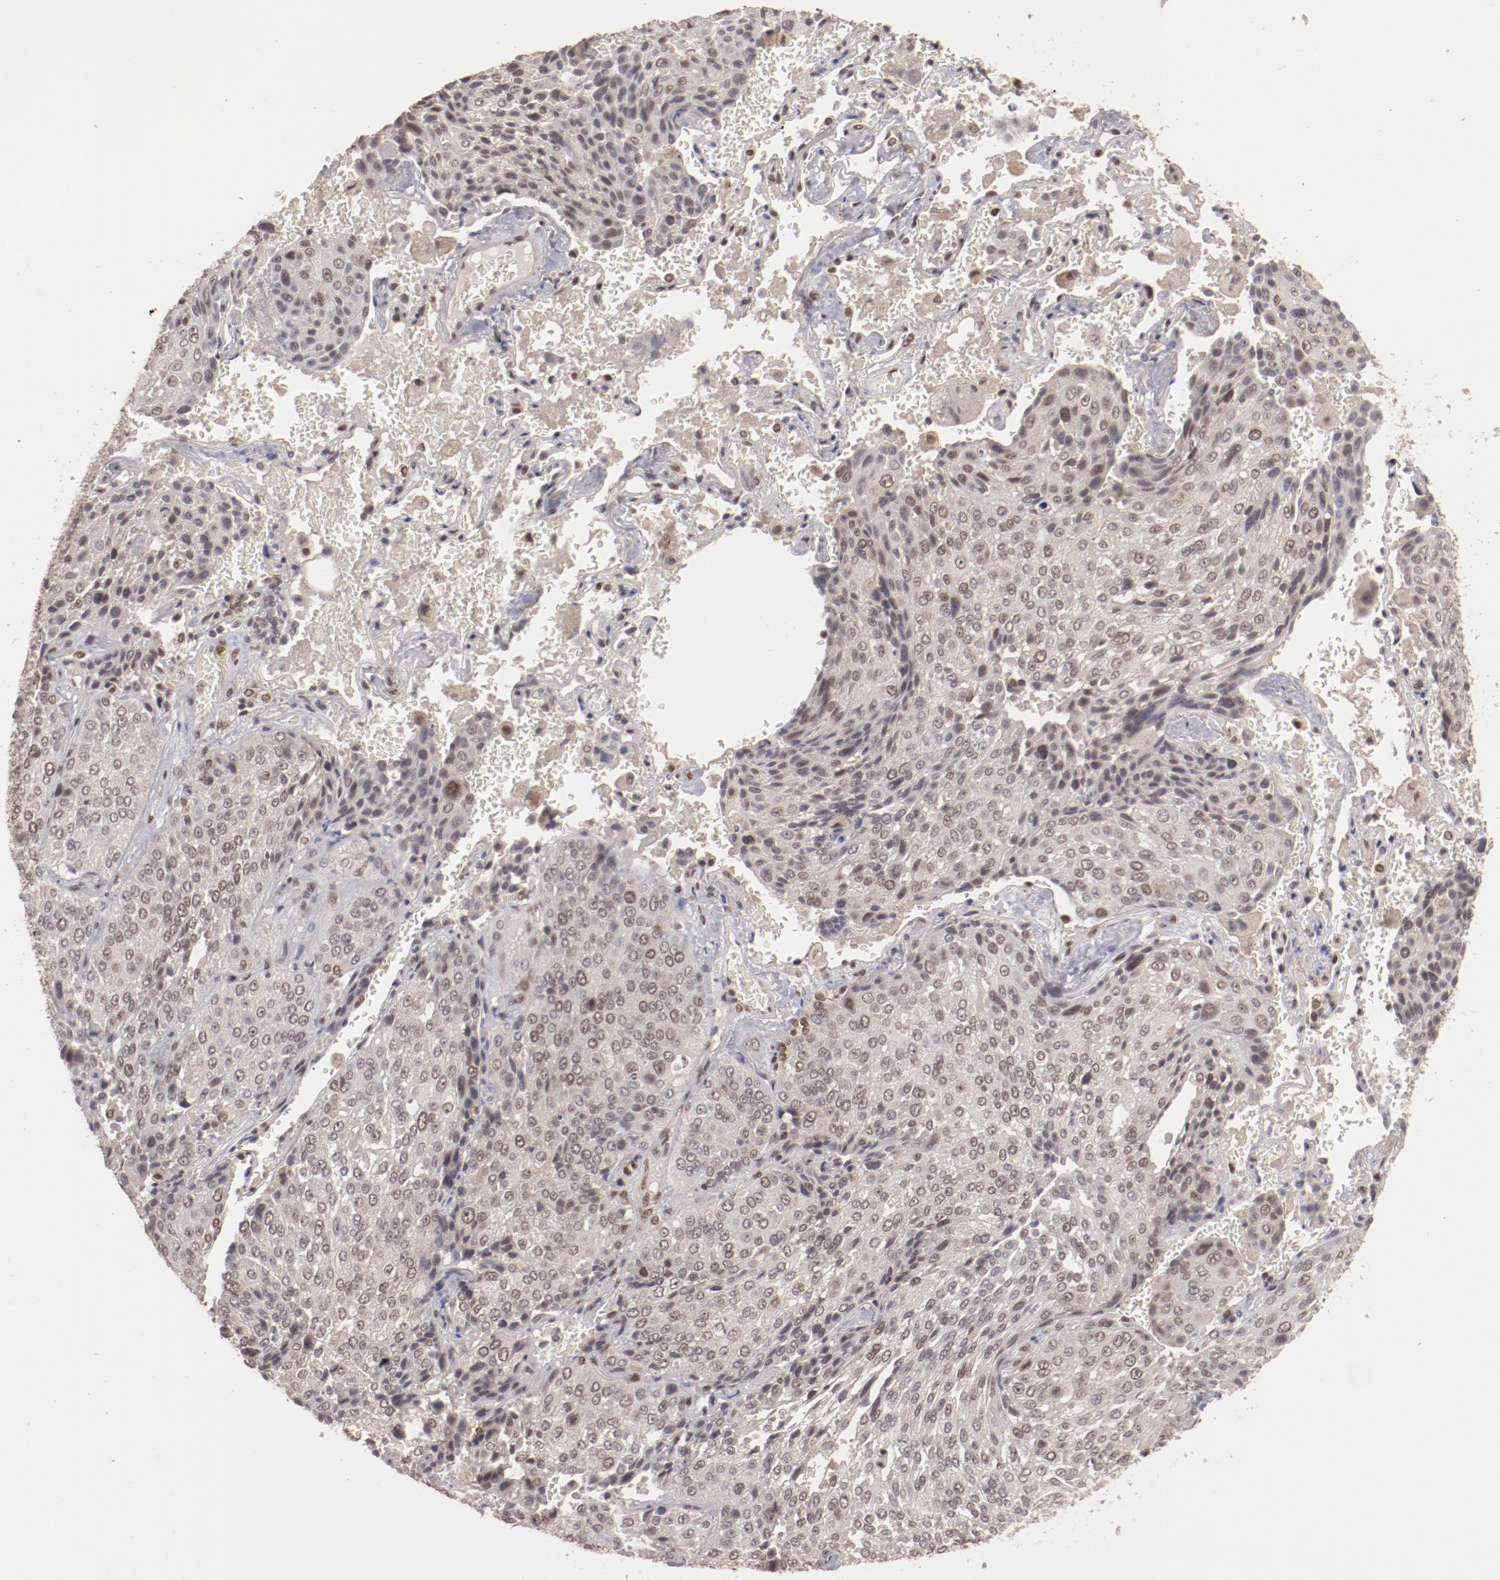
{"staining": {"intensity": "weak", "quantity": ">75%", "location": "cytoplasmic/membranous,nuclear"}, "tissue": "lung cancer", "cell_type": "Tumor cells", "image_type": "cancer", "snomed": [{"axis": "morphology", "description": "Squamous cell carcinoma, NOS"}, {"axis": "topography", "description": "Lung"}], "caption": "This micrograph reveals immunohistochemistry (IHC) staining of human lung cancer (squamous cell carcinoma), with low weak cytoplasmic/membranous and nuclear expression in approximately >75% of tumor cells.", "gene": "CLOCK", "patient": {"sex": "male", "age": 54}}